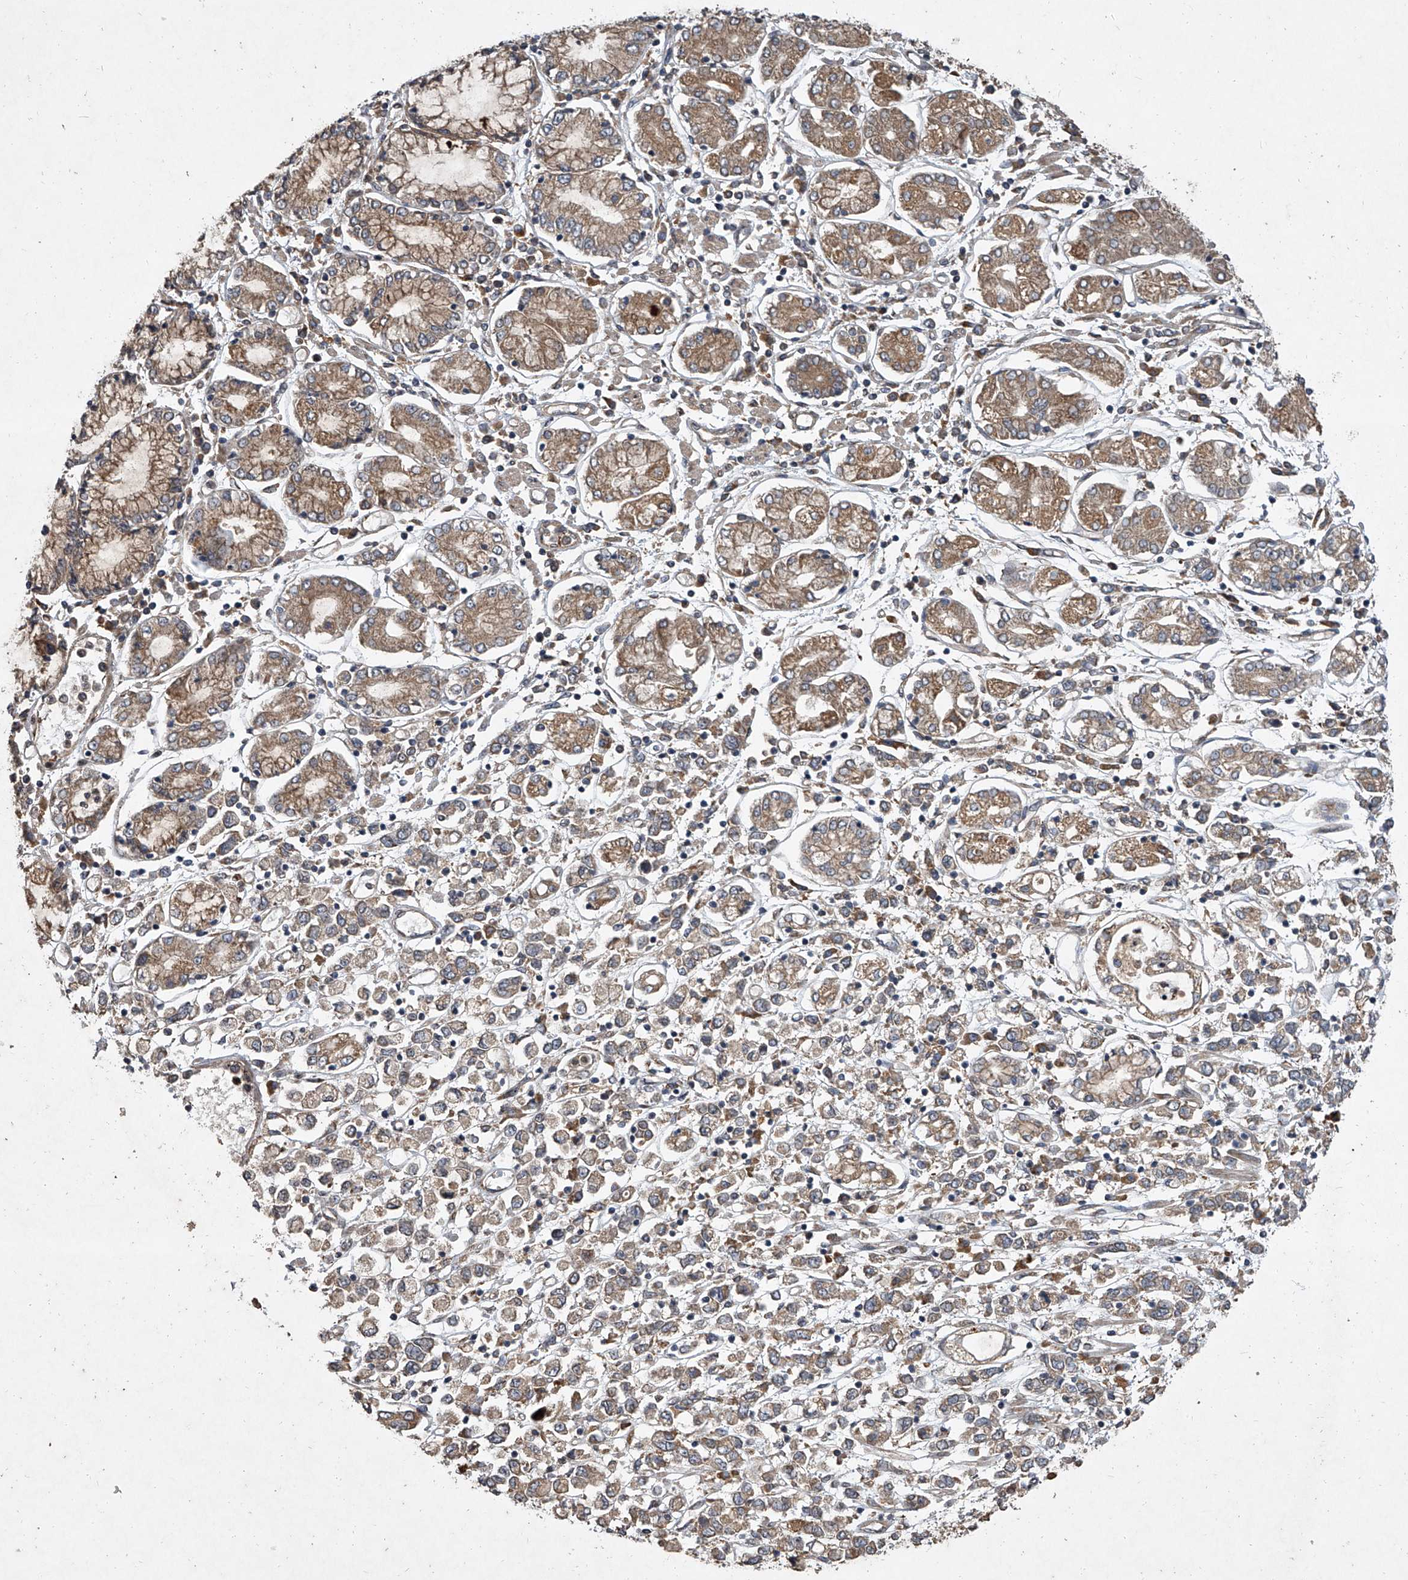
{"staining": {"intensity": "weak", "quantity": "25%-75%", "location": "cytoplasmic/membranous"}, "tissue": "stomach cancer", "cell_type": "Tumor cells", "image_type": "cancer", "snomed": [{"axis": "morphology", "description": "Adenocarcinoma, NOS"}, {"axis": "topography", "description": "Stomach"}], "caption": "Immunohistochemical staining of human stomach adenocarcinoma reveals low levels of weak cytoplasmic/membranous protein expression in about 25%-75% of tumor cells. Ihc stains the protein in brown and the nuclei are stained blue.", "gene": "EVA1C", "patient": {"sex": "female", "age": 76}}